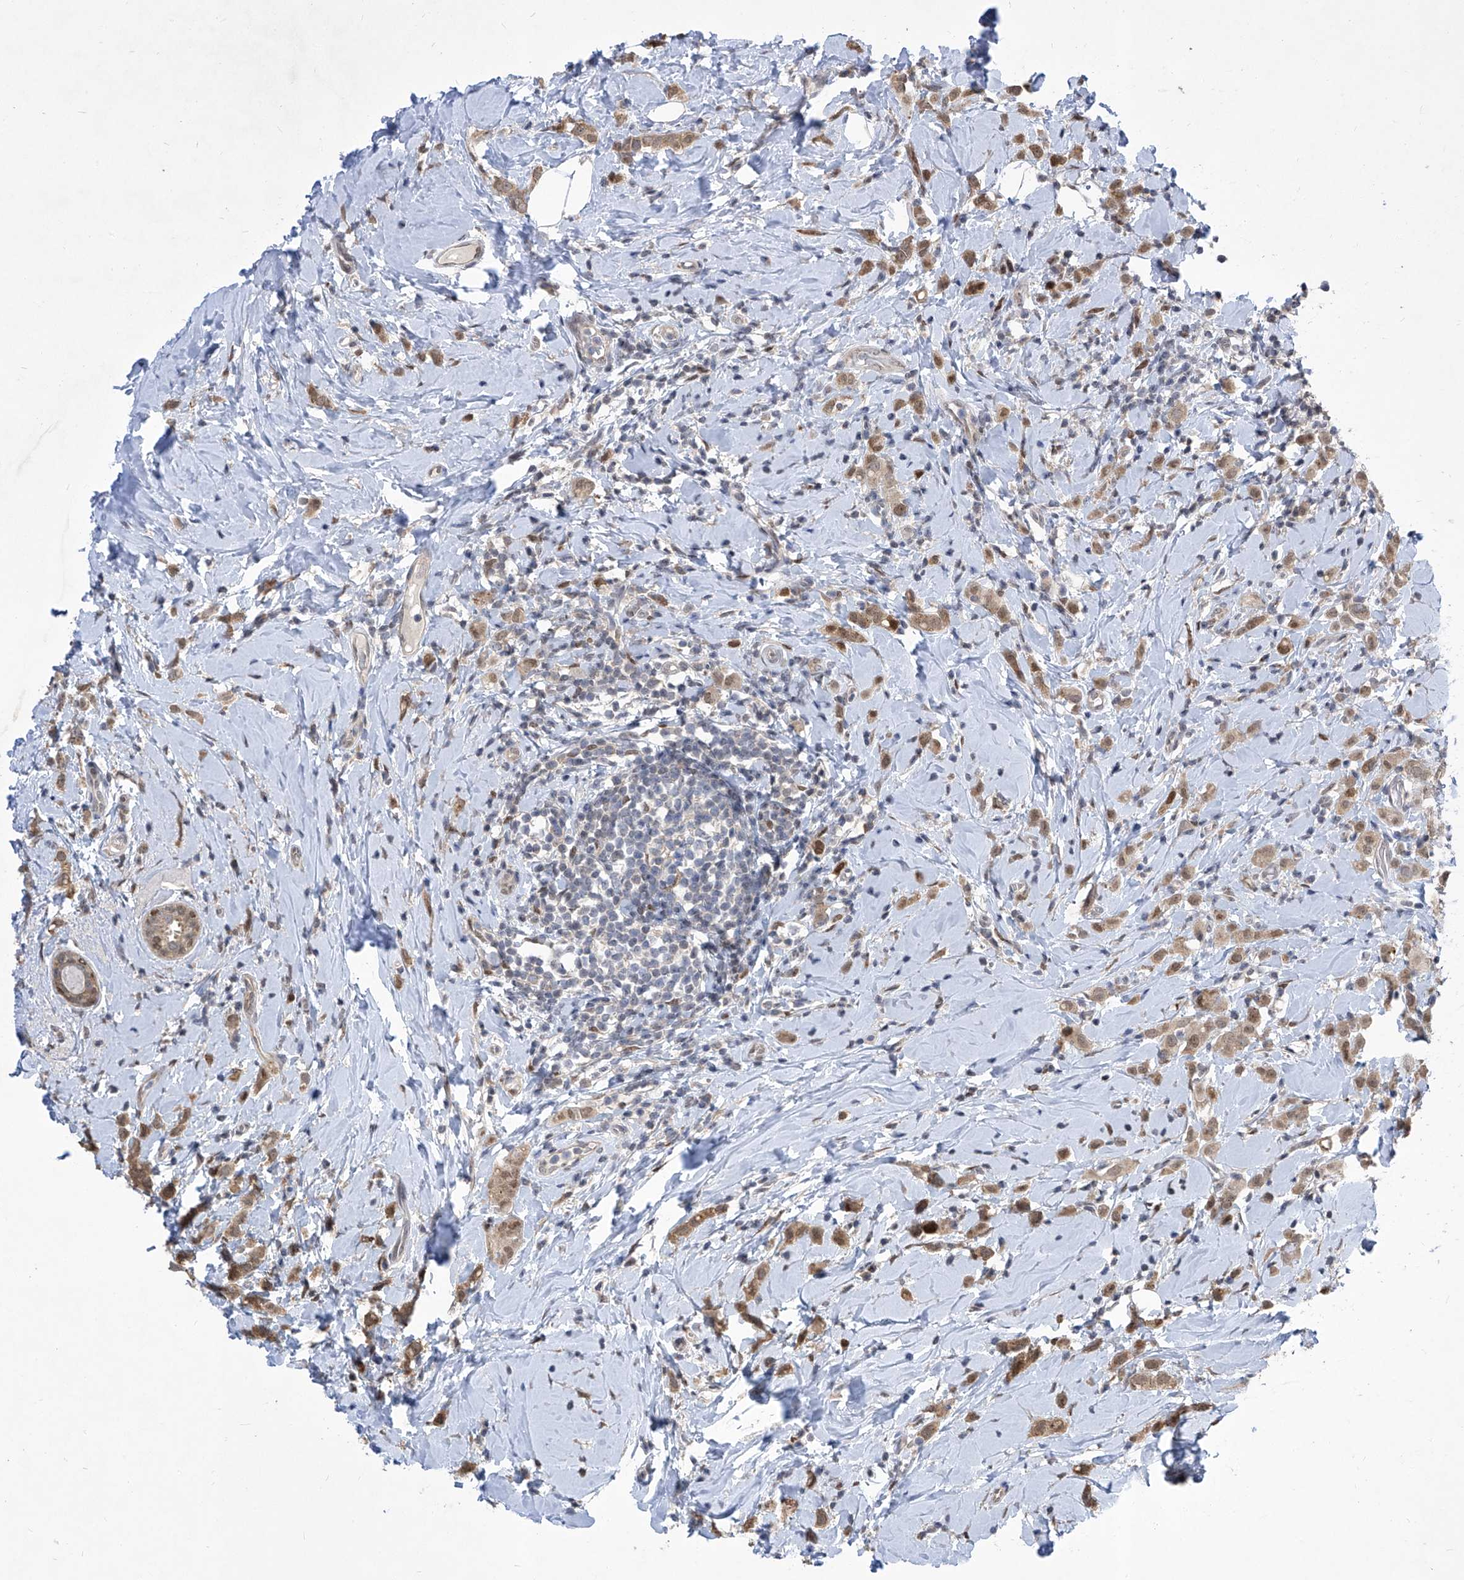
{"staining": {"intensity": "moderate", "quantity": ">75%", "location": "cytoplasmic/membranous"}, "tissue": "breast cancer", "cell_type": "Tumor cells", "image_type": "cancer", "snomed": [{"axis": "morphology", "description": "Lobular carcinoma"}, {"axis": "topography", "description": "Breast"}], "caption": "Breast cancer stained with DAB immunohistochemistry (IHC) shows medium levels of moderate cytoplasmic/membranous positivity in approximately >75% of tumor cells. Using DAB (brown) and hematoxylin (blue) stains, captured at high magnification using brightfield microscopy.", "gene": "CETN2", "patient": {"sex": "female", "age": 47}}